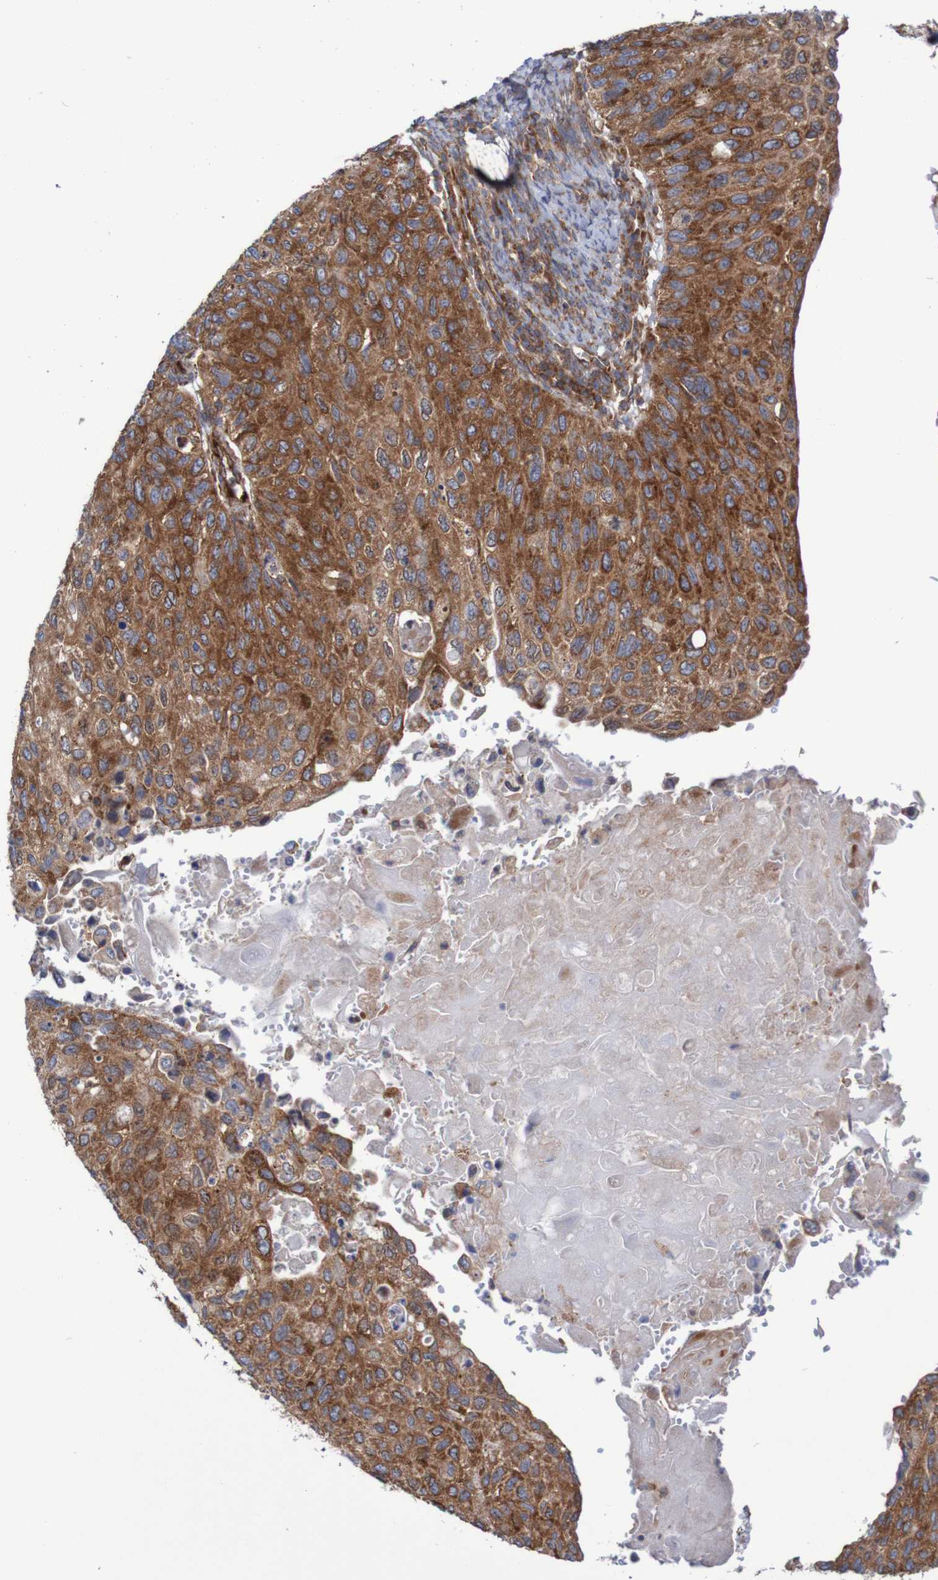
{"staining": {"intensity": "strong", "quantity": ">75%", "location": "cytoplasmic/membranous"}, "tissue": "cervical cancer", "cell_type": "Tumor cells", "image_type": "cancer", "snomed": [{"axis": "morphology", "description": "Squamous cell carcinoma, NOS"}, {"axis": "topography", "description": "Cervix"}], "caption": "A brown stain highlights strong cytoplasmic/membranous expression of a protein in cervical cancer tumor cells. Using DAB (3,3'-diaminobenzidine) (brown) and hematoxylin (blue) stains, captured at high magnification using brightfield microscopy.", "gene": "FXR2", "patient": {"sex": "female", "age": 70}}